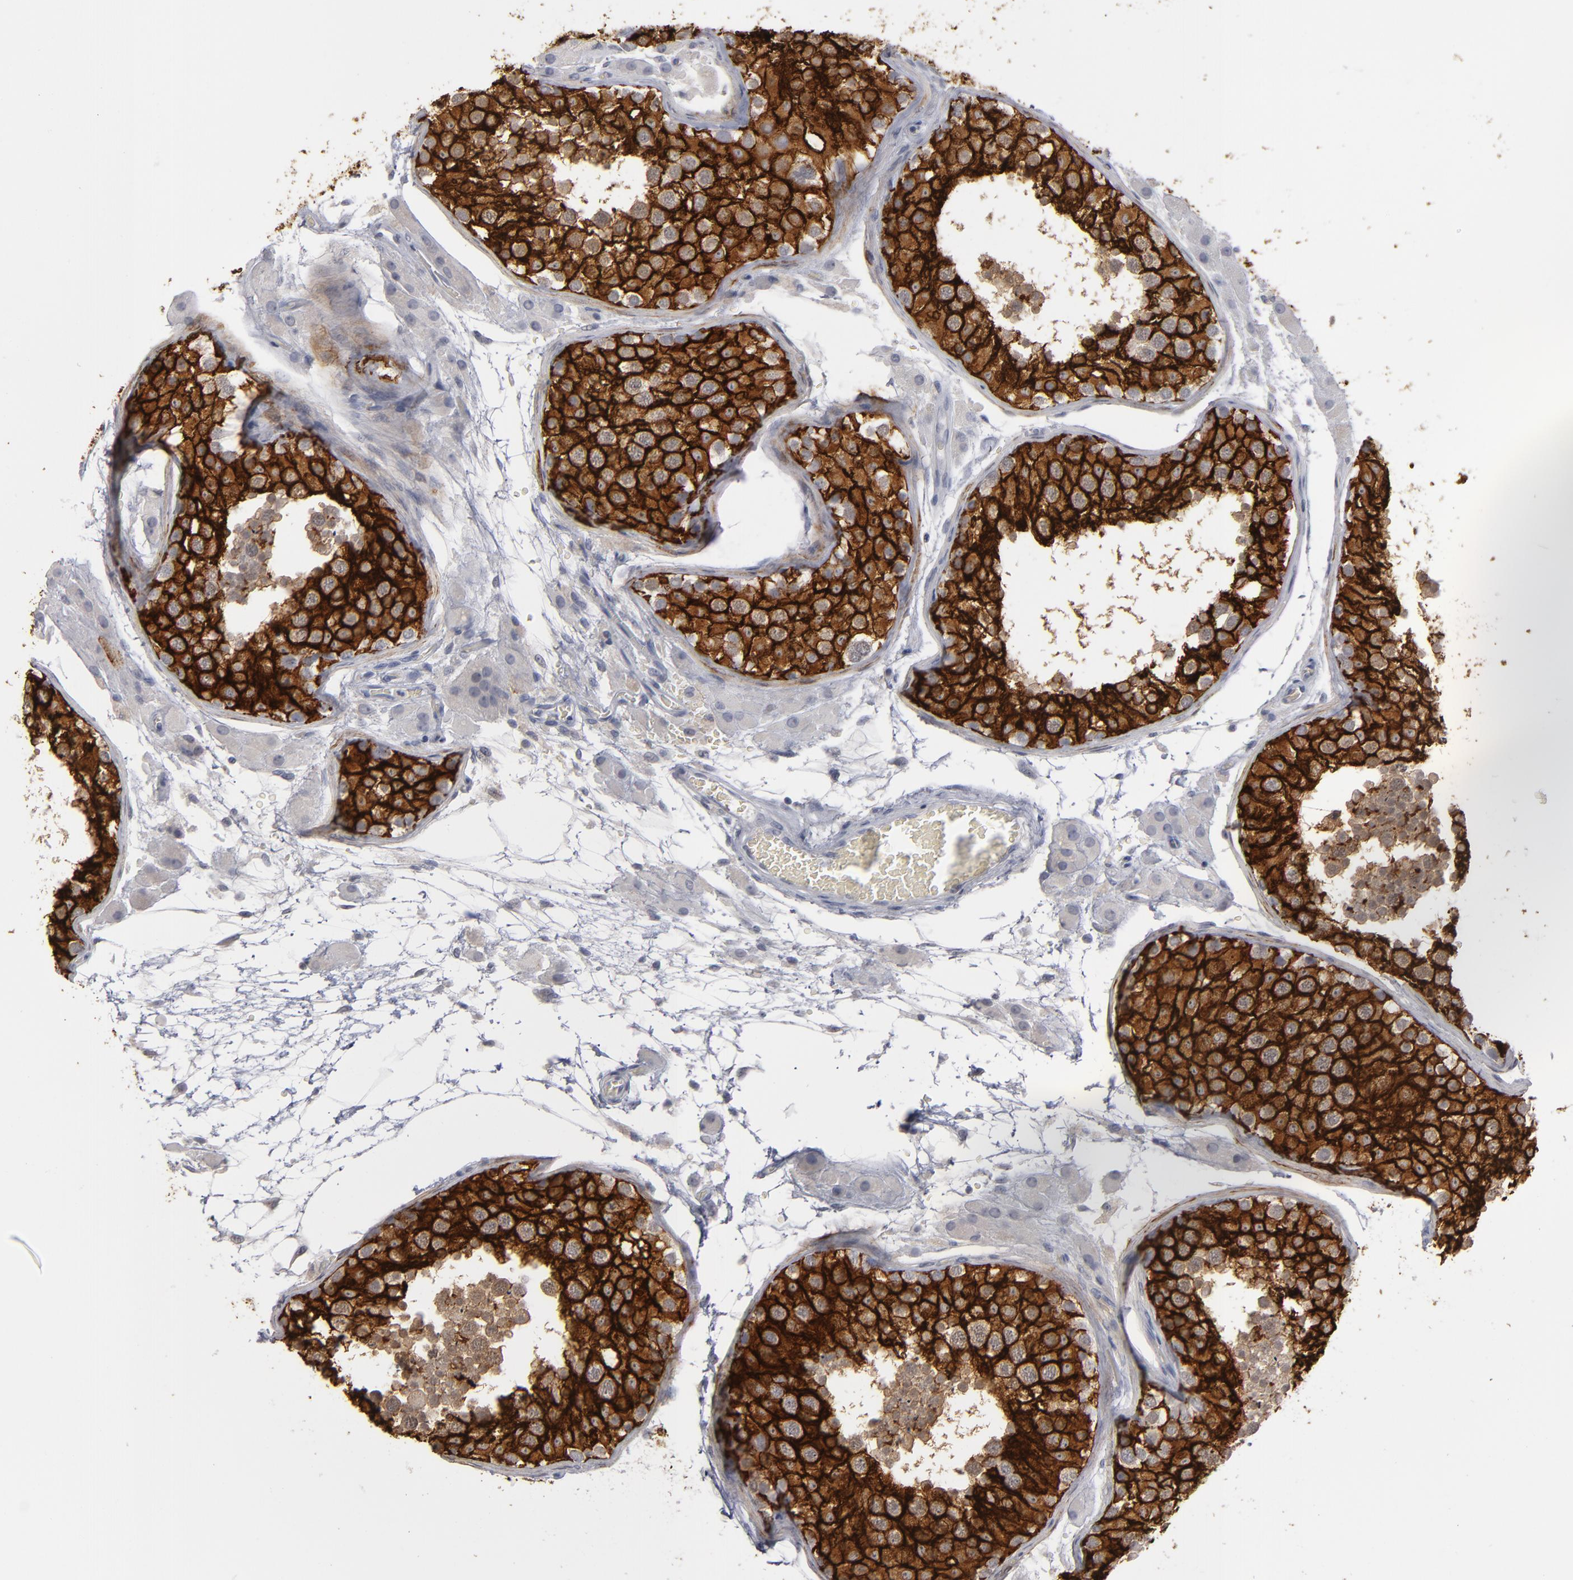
{"staining": {"intensity": "strong", "quantity": ">75%", "location": "cytoplasmic/membranous"}, "tissue": "testis", "cell_type": "Cells in seminiferous ducts", "image_type": "normal", "snomed": [{"axis": "morphology", "description": "Normal tissue, NOS"}, {"axis": "topography", "description": "Testis"}], "caption": "A histopathology image of human testis stained for a protein shows strong cytoplasmic/membranous brown staining in cells in seminiferous ducts. (IHC, brightfield microscopy, high magnification).", "gene": "KIAA1210", "patient": {"sex": "male", "age": 26}}